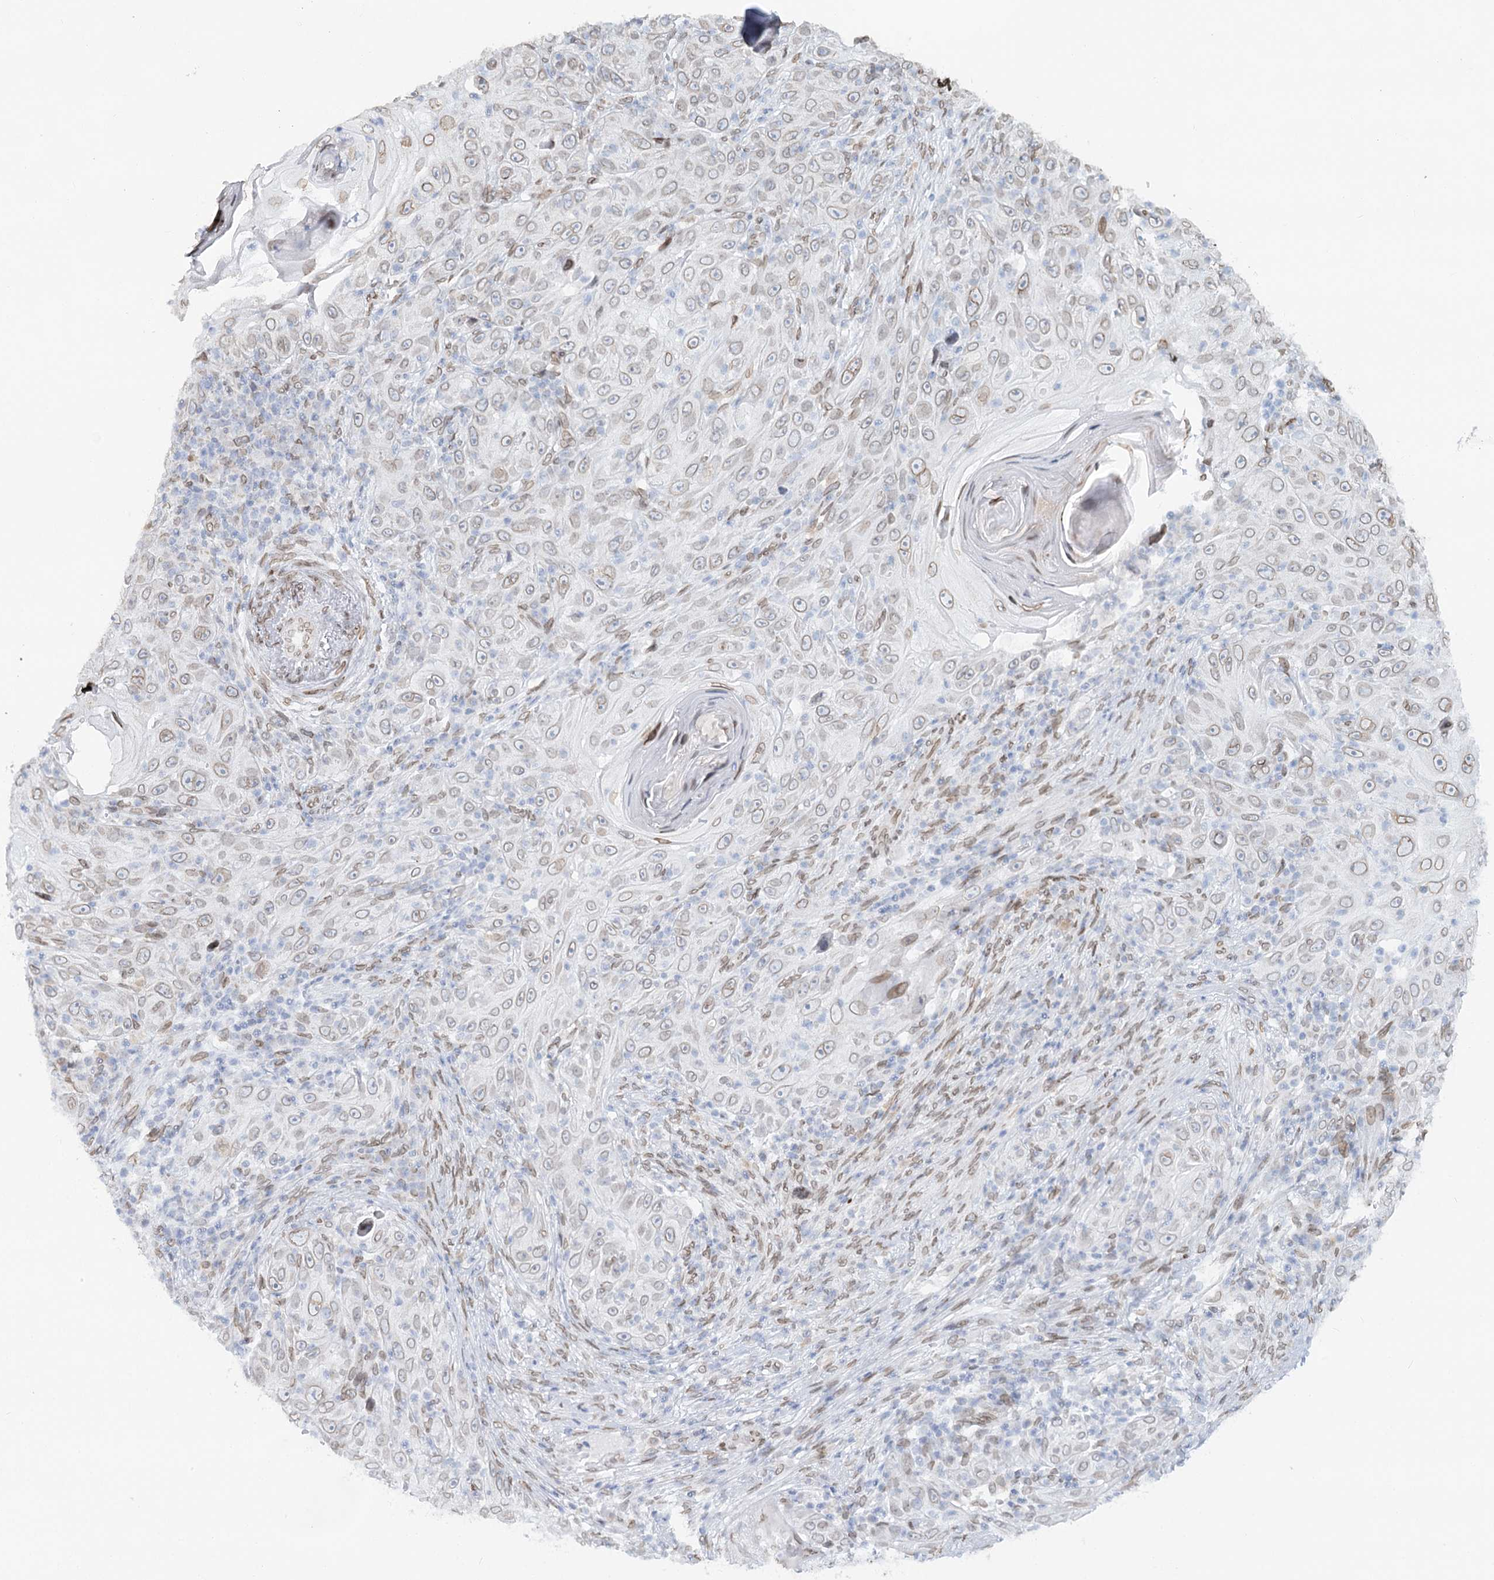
{"staining": {"intensity": "weak", "quantity": "25%-75%", "location": "cytoplasmic/membranous,nuclear"}, "tissue": "skin cancer", "cell_type": "Tumor cells", "image_type": "cancer", "snomed": [{"axis": "morphology", "description": "Squamous cell carcinoma, NOS"}, {"axis": "topography", "description": "Skin"}], "caption": "Weak cytoplasmic/membranous and nuclear expression for a protein is present in approximately 25%-75% of tumor cells of squamous cell carcinoma (skin) using immunohistochemistry (IHC).", "gene": "VWA5A", "patient": {"sex": "female", "age": 88}}